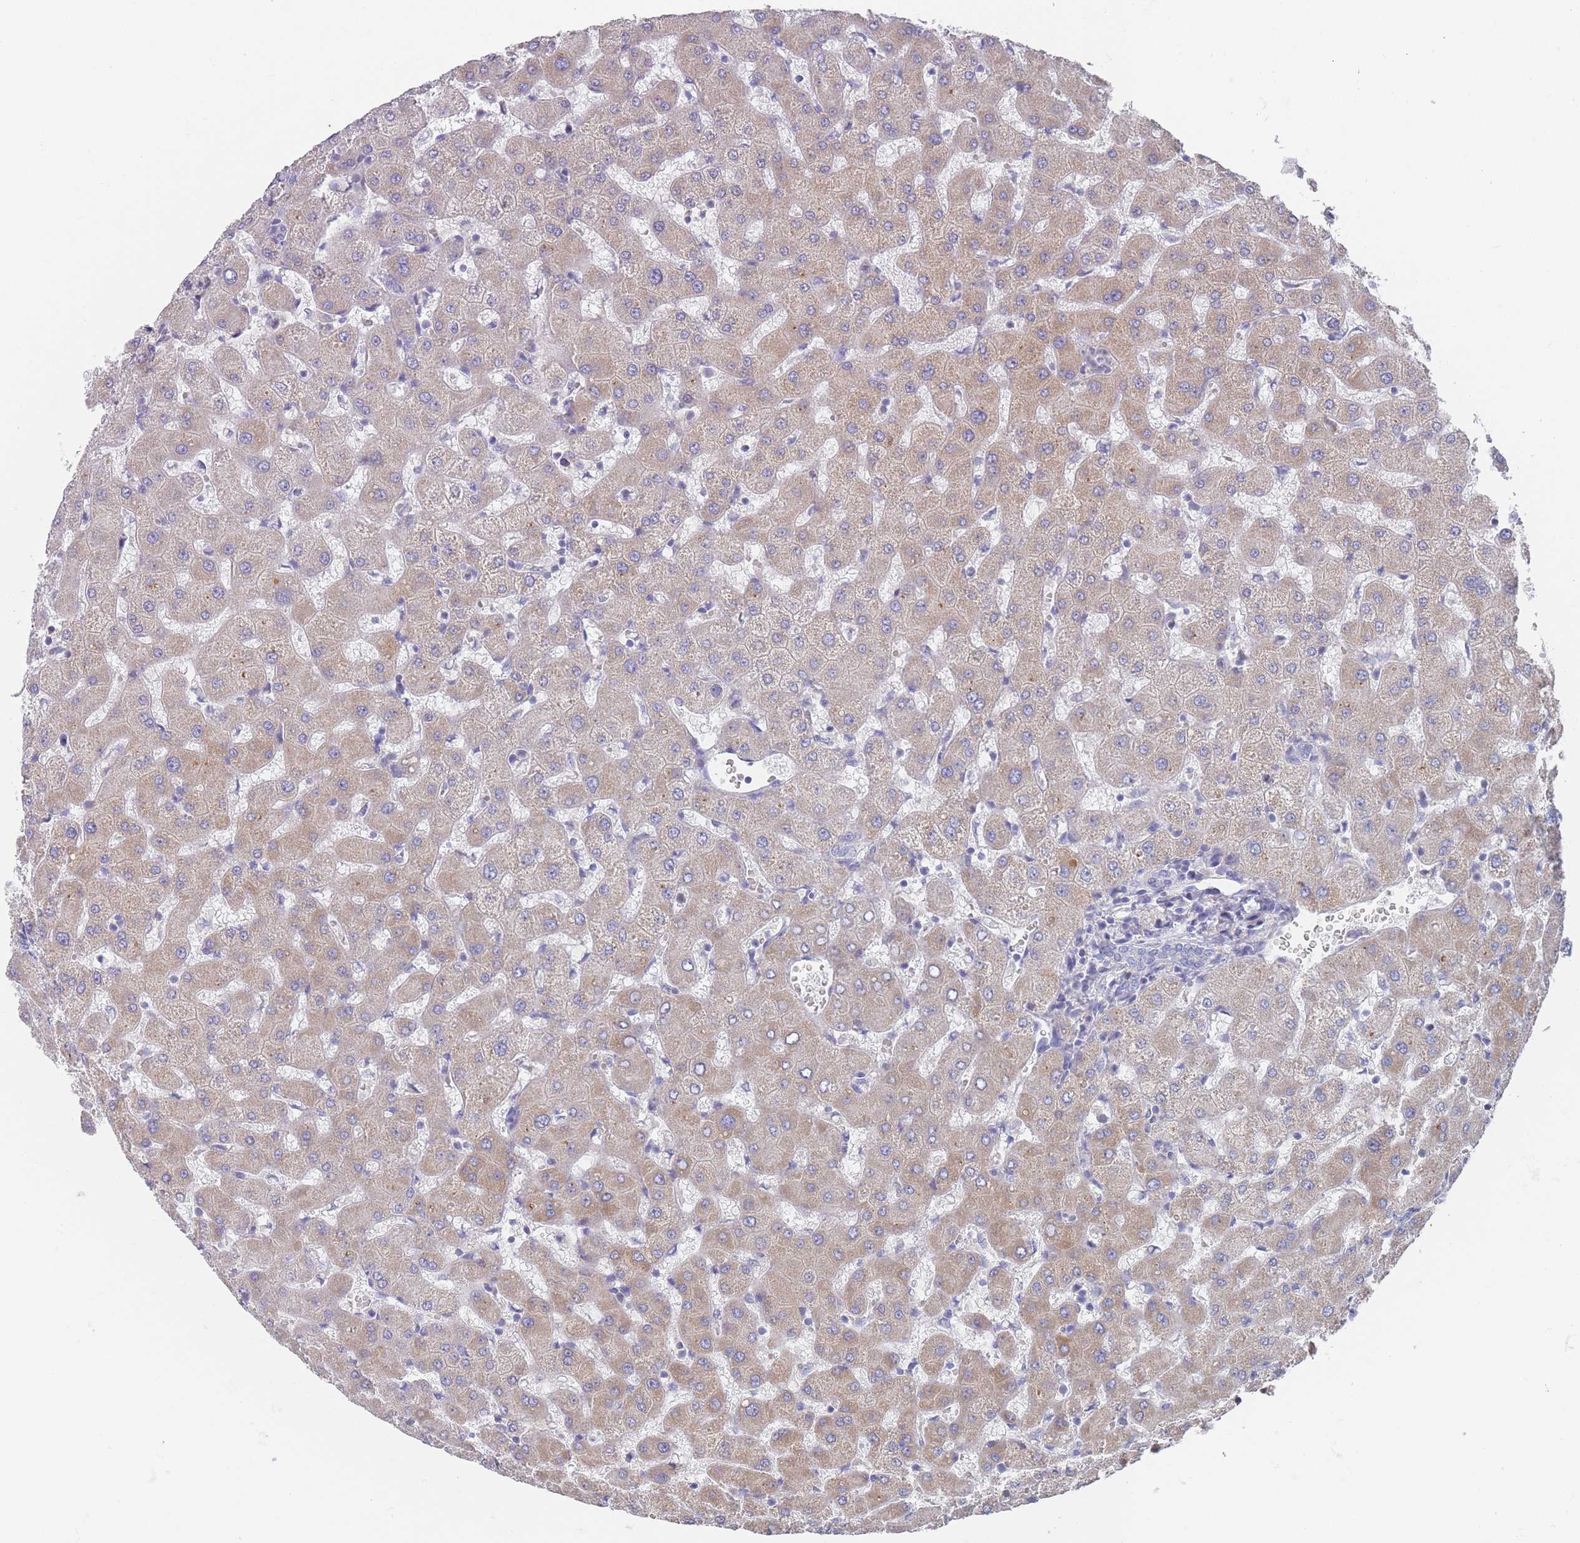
{"staining": {"intensity": "negative", "quantity": "none", "location": "none"}, "tissue": "liver", "cell_type": "Cholangiocytes", "image_type": "normal", "snomed": [{"axis": "morphology", "description": "Normal tissue, NOS"}, {"axis": "topography", "description": "Liver"}], "caption": "Immunohistochemistry (IHC) micrograph of normal liver: human liver stained with DAB (3,3'-diaminobenzidine) shows no significant protein expression in cholangiocytes.", "gene": "SCCPDH", "patient": {"sex": "female", "age": 63}}